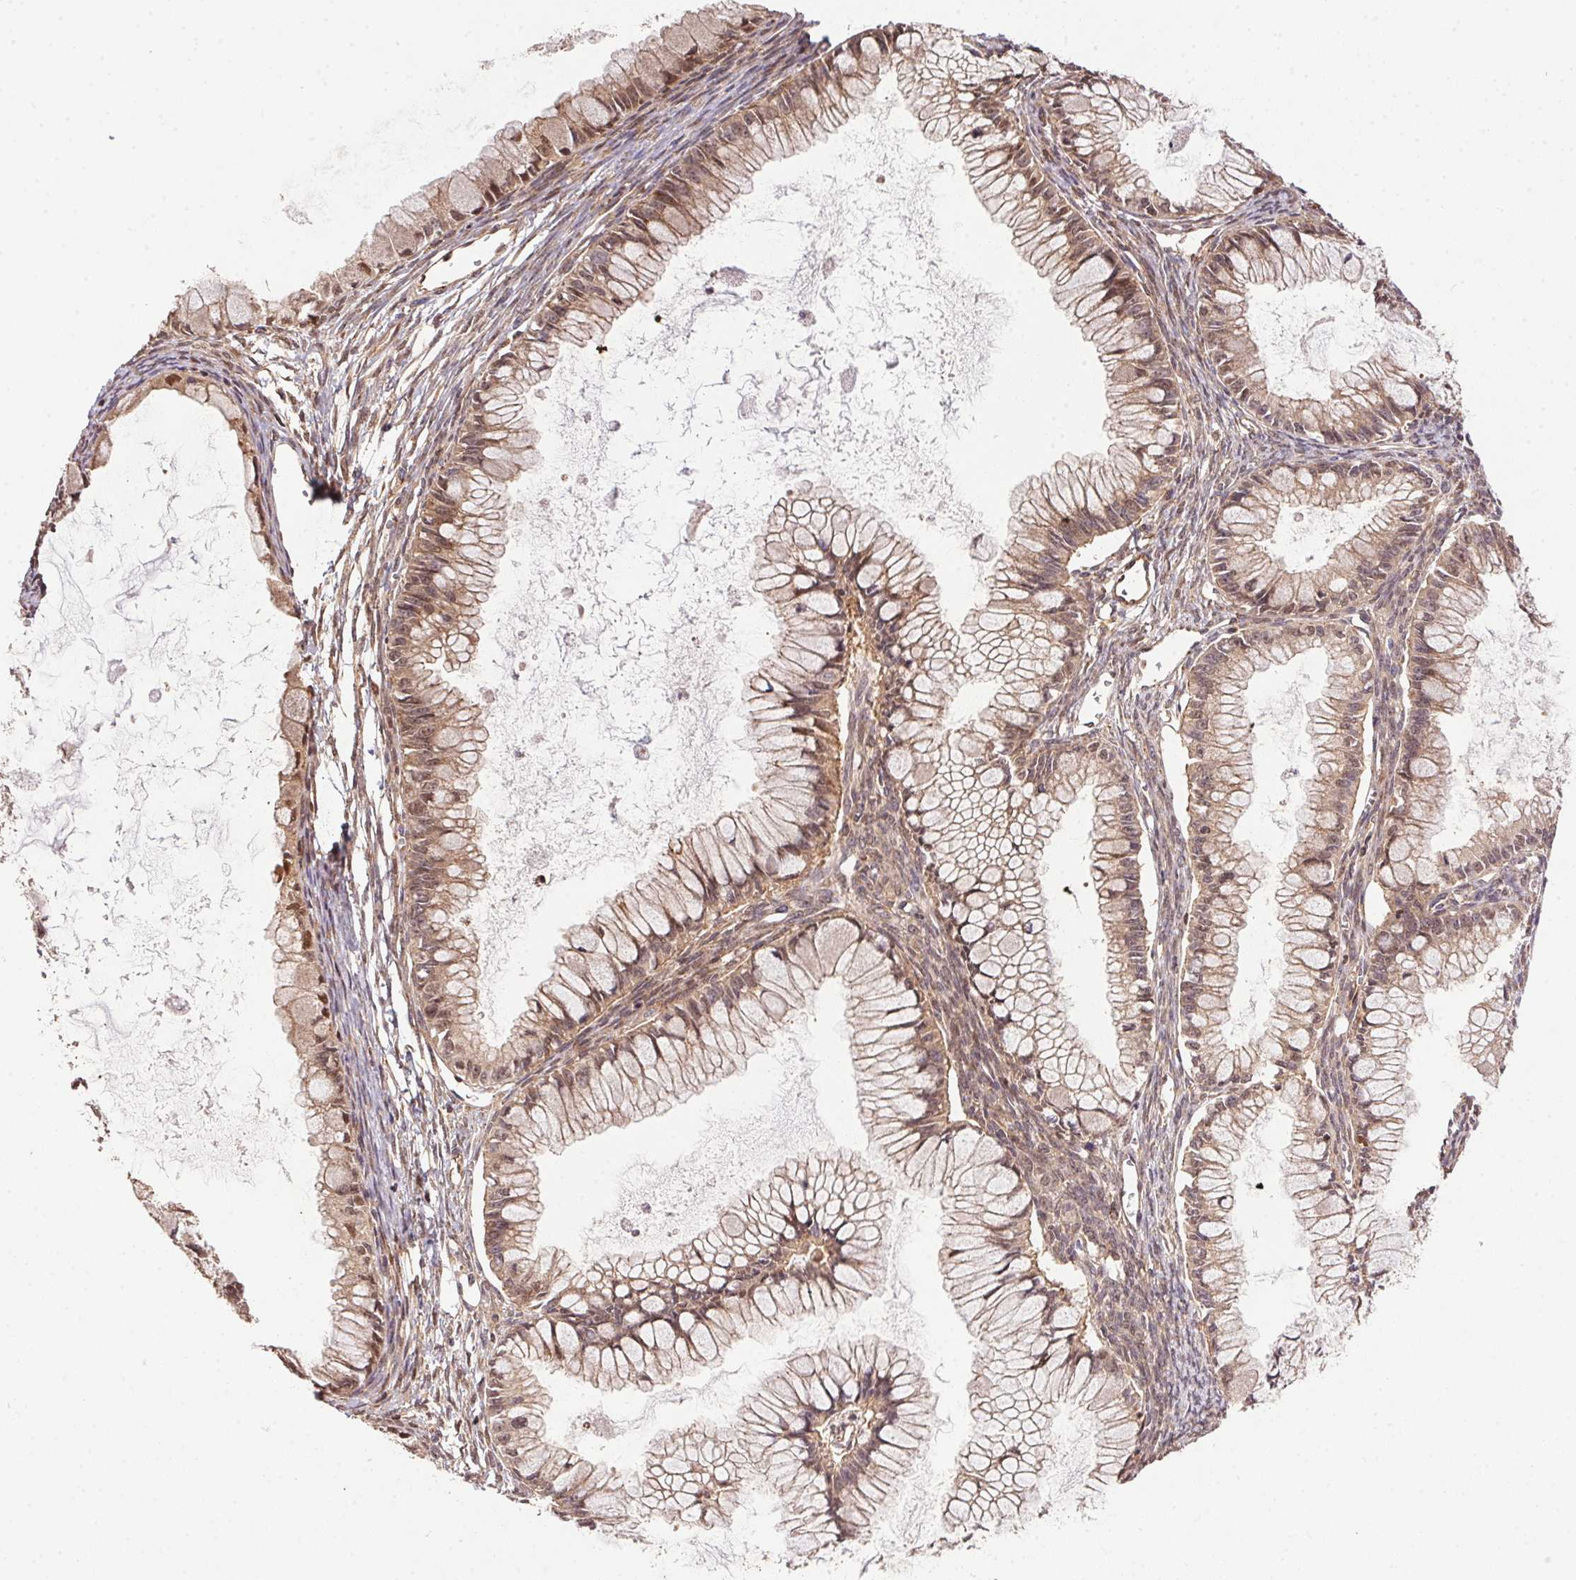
{"staining": {"intensity": "weak", "quantity": ">75%", "location": "cytoplasmic/membranous,nuclear"}, "tissue": "colorectal cancer", "cell_type": "Tumor cells", "image_type": "cancer", "snomed": [{"axis": "morphology", "description": "Adenocarcinoma, NOS"}, {"axis": "topography", "description": "Colon"}], "caption": "Colorectal cancer (adenocarcinoma) stained with IHC demonstrates weak cytoplasmic/membranous and nuclear staining in approximately >75% of tumor cells. (brown staining indicates protein expression, while blue staining denotes nuclei).", "gene": "MEX3D", "patient": {"sex": "female", "age": 67}}